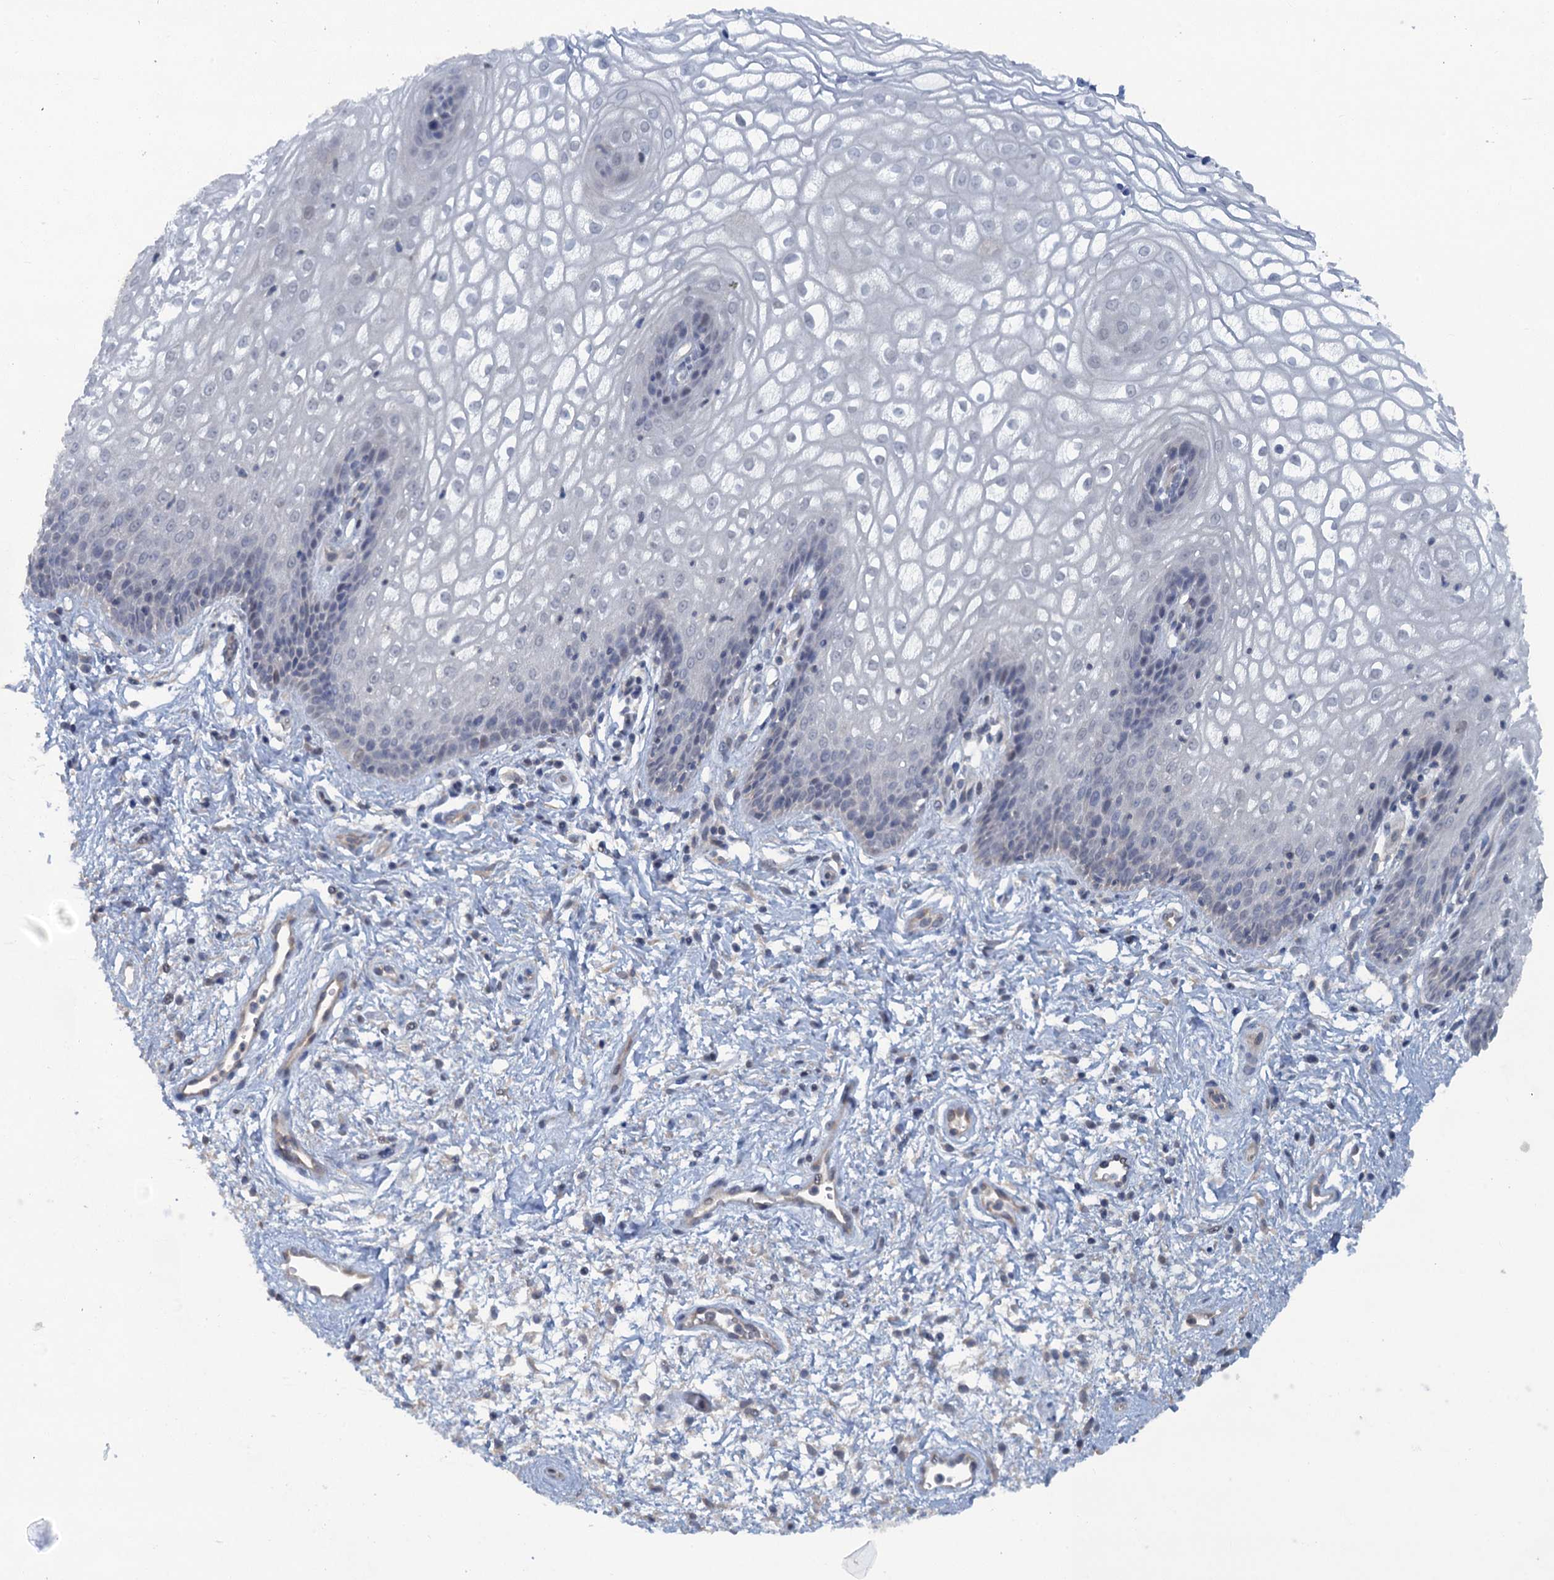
{"staining": {"intensity": "negative", "quantity": "none", "location": "none"}, "tissue": "vagina", "cell_type": "Squamous epithelial cells", "image_type": "normal", "snomed": [{"axis": "morphology", "description": "Normal tissue, NOS"}, {"axis": "topography", "description": "Vagina"}], "caption": "Image shows no protein expression in squamous epithelial cells of normal vagina. Nuclei are stained in blue.", "gene": "MYO16", "patient": {"sex": "female", "age": 34}}